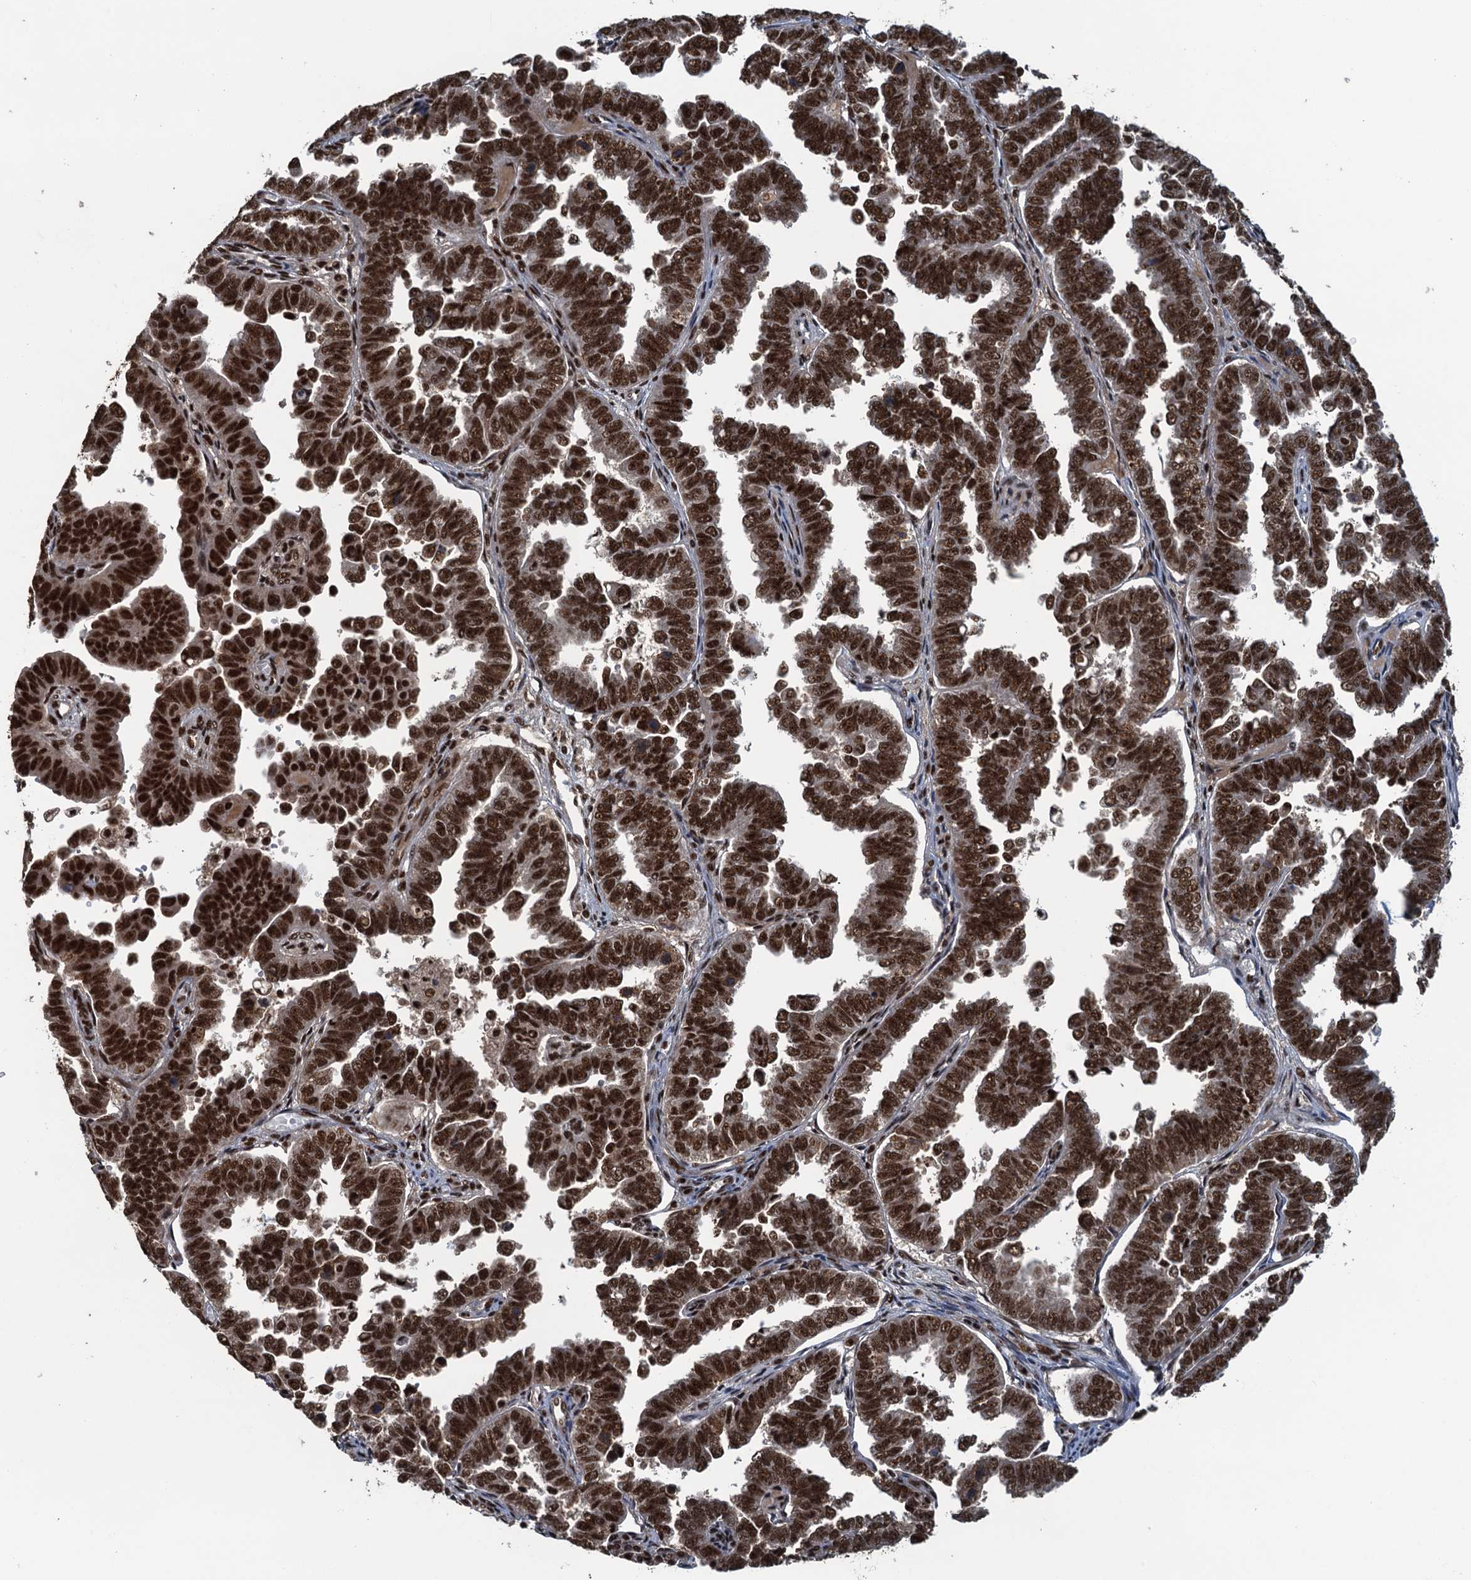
{"staining": {"intensity": "moderate", "quantity": ">75%", "location": "nuclear"}, "tissue": "endometrial cancer", "cell_type": "Tumor cells", "image_type": "cancer", "snomed": [{"axis": "morphology", "description": "Adenocarcinoma, NOS"}, {"axis": "topography", "description": "Endometrium"}], "caption": "Tumor cells show moderate nuclear positivity in approximately >75% of cells in adenocarcinoma (endometrial).", "gene": "ZC3H18", "patient": {"sex": "female", "age": 75}}